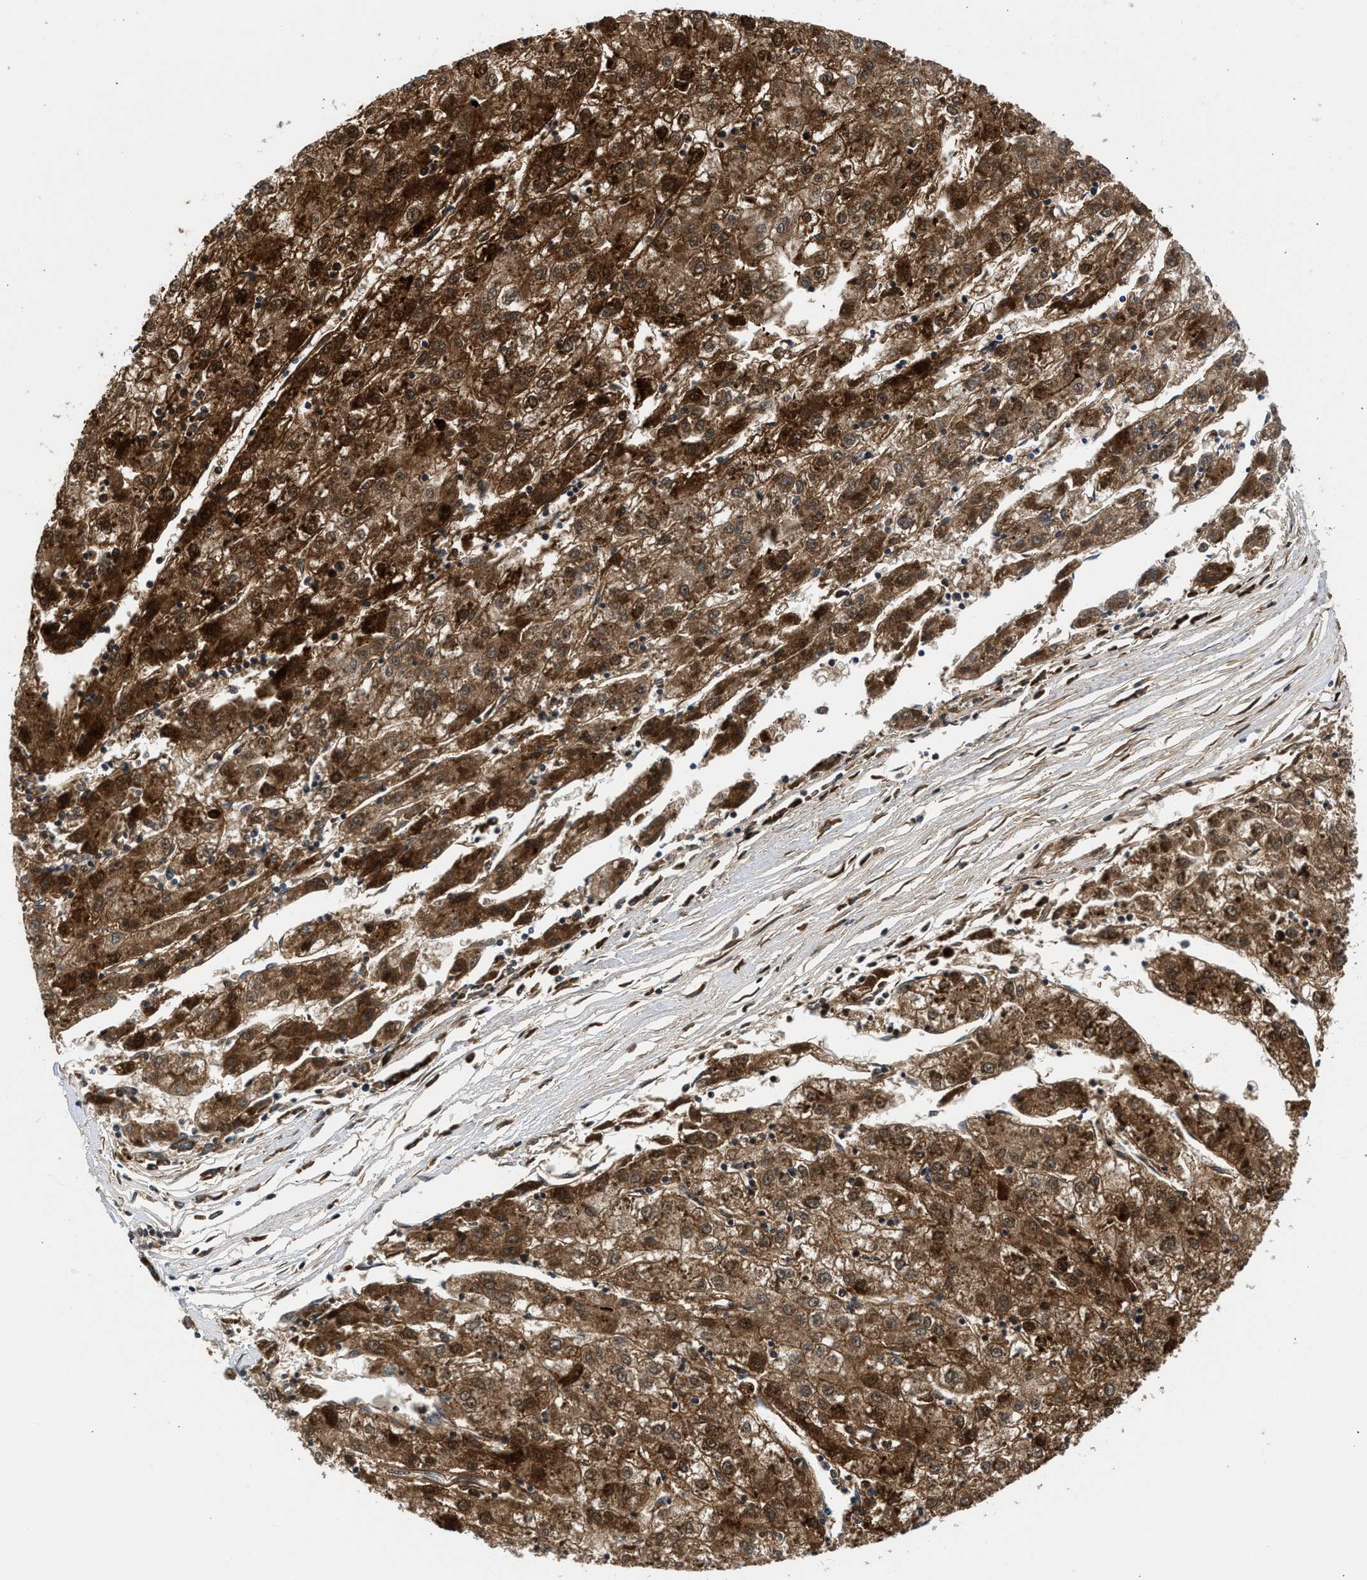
{"staining": {"intensity": "strong", "quantity": ">75%", "location": "cytoplasmic/membranous,nuclear"}, "tissue": "liver cancer", "cell_type": "Tumor cells", "image_type": "cancer", "snomed": [{"axis": "morphology", "description": "Carcinoma, Hepatocellular, NOS"}, {"axis": "topography", "description": "Liver"}], "caption": "Strong cytoplasmic/membranous and nuclear protein expression is seen in approximately >75% of tumor cells in liver cancer.", "gene": "CBR1", "patient": {"sex": "male", "age": 72}}